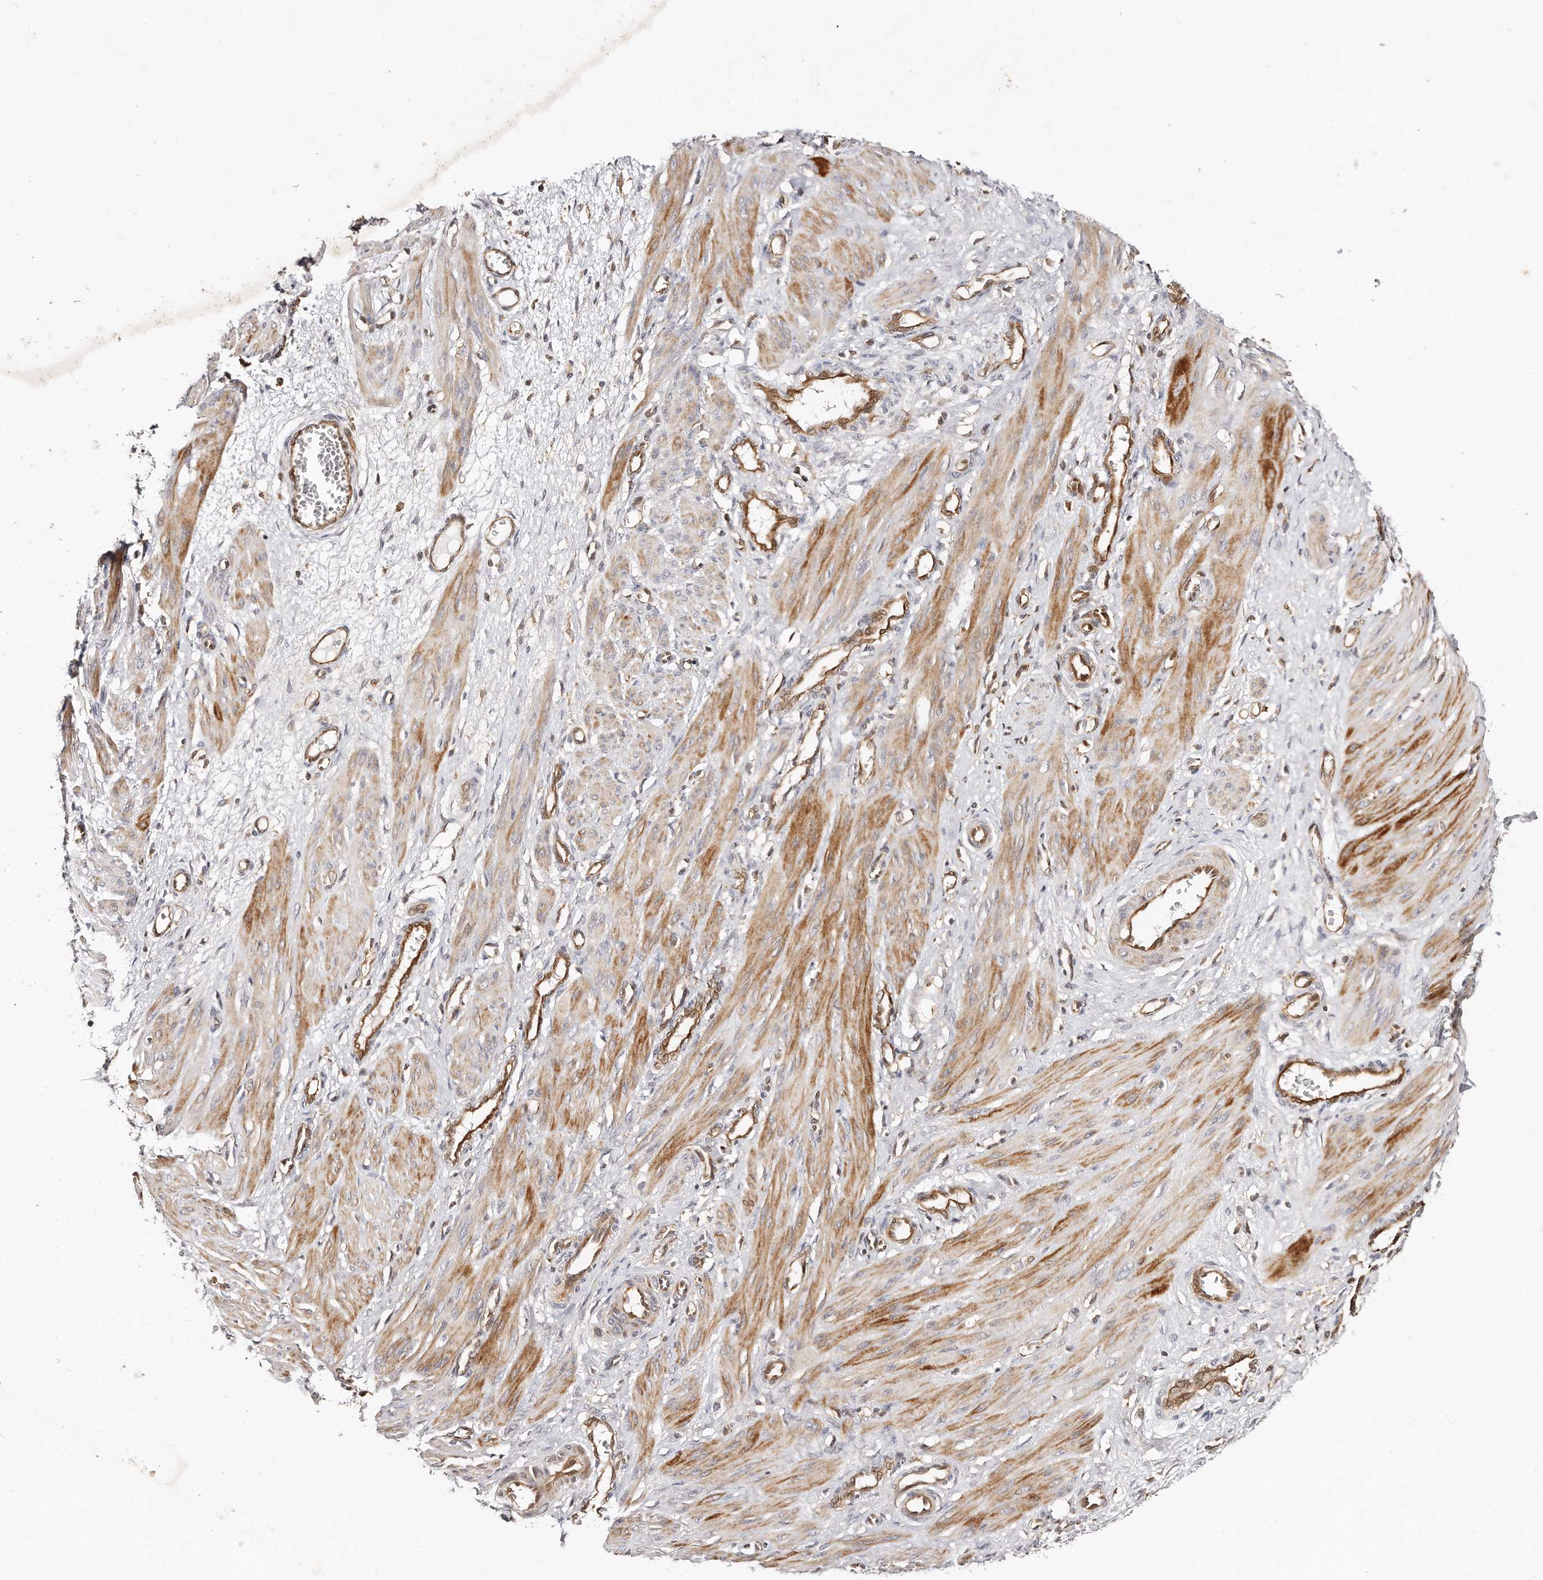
{"staining": {"intensity": "moderate", "quantity": ">75%", "location": "cytoplasmic/membranous"}, "tissue": "smooth muscle", "cell_type": "Smooth muscle cells", "image_type": "normal", "snomed": [{"axis": "morphology", "description": "Normal tissue, NOS"}, {"axis": "topography", "description": "Endometrium"}], "caption": "Smooth muscle stained with DAB (3,3'-diaminobenzidine) immunohistochemistry shows medium levels of moderate cytoplasmic/membranous positivity in approximately >75% of smooth muscle cells. (IHC, brightfield microscopy, high magnification).", "gene": "GBP4", "patient": {"sex": "female", "age": 33}}